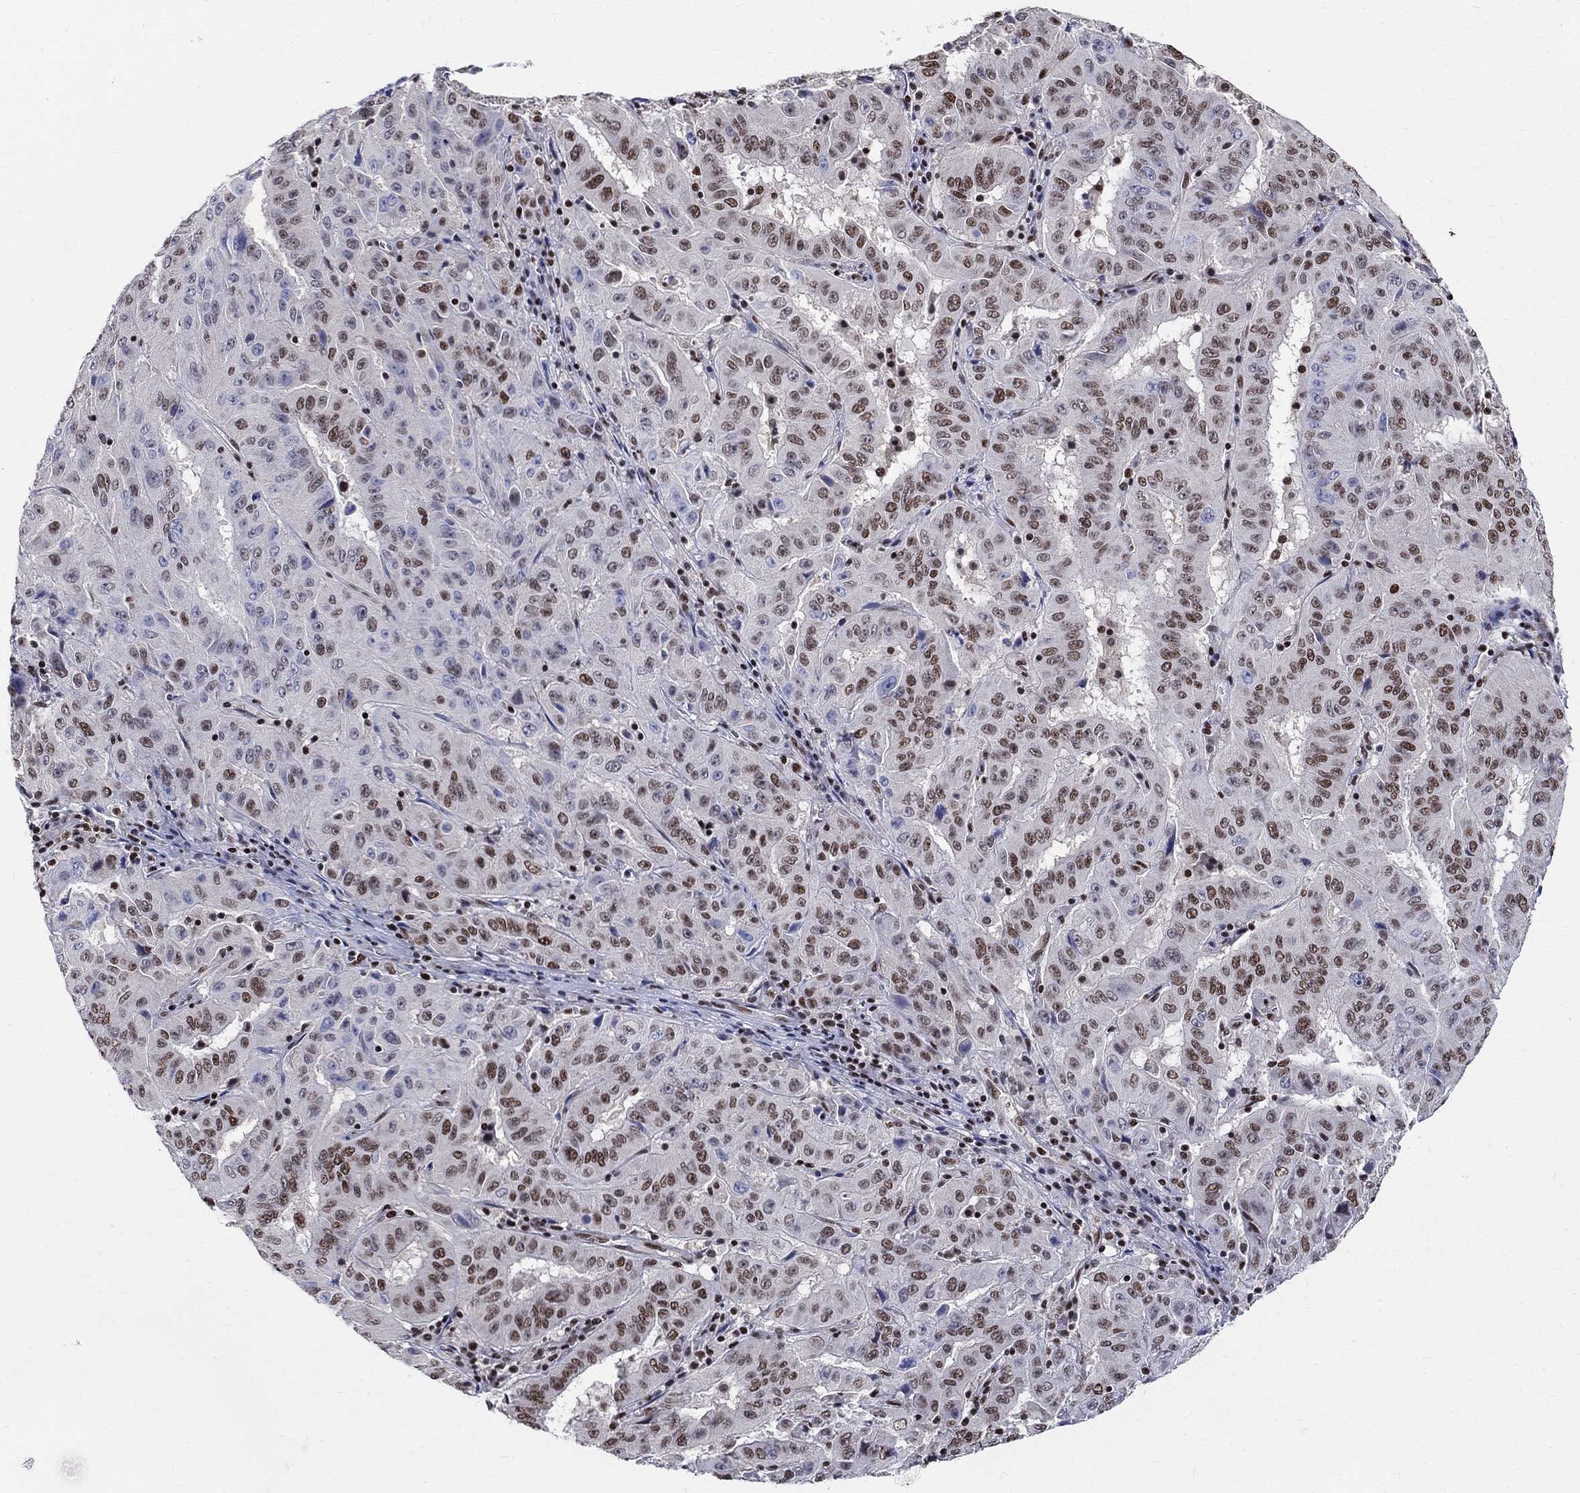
{"staining": {"intensity": "moderate", "quantity": "25%-75%", "location": "nuclear"}, "tissue": "pancreatic cancer", "cell_type": "Tumor cells", "image_type": "cancer", "snomed": [{"axis": "morphology", "description": "Adenocarcinoma, NOS"}, {"axis": "topography", "description": "Pancreas"}], "caption": "The photomicrograph shows a brown stain indicating the presence of a protein in the nuclear of tumor cells in pancreatic cancer (adenocarcinoma).", "gene": "FBXO16", "patient": {"sex": "male", "age": 63}}